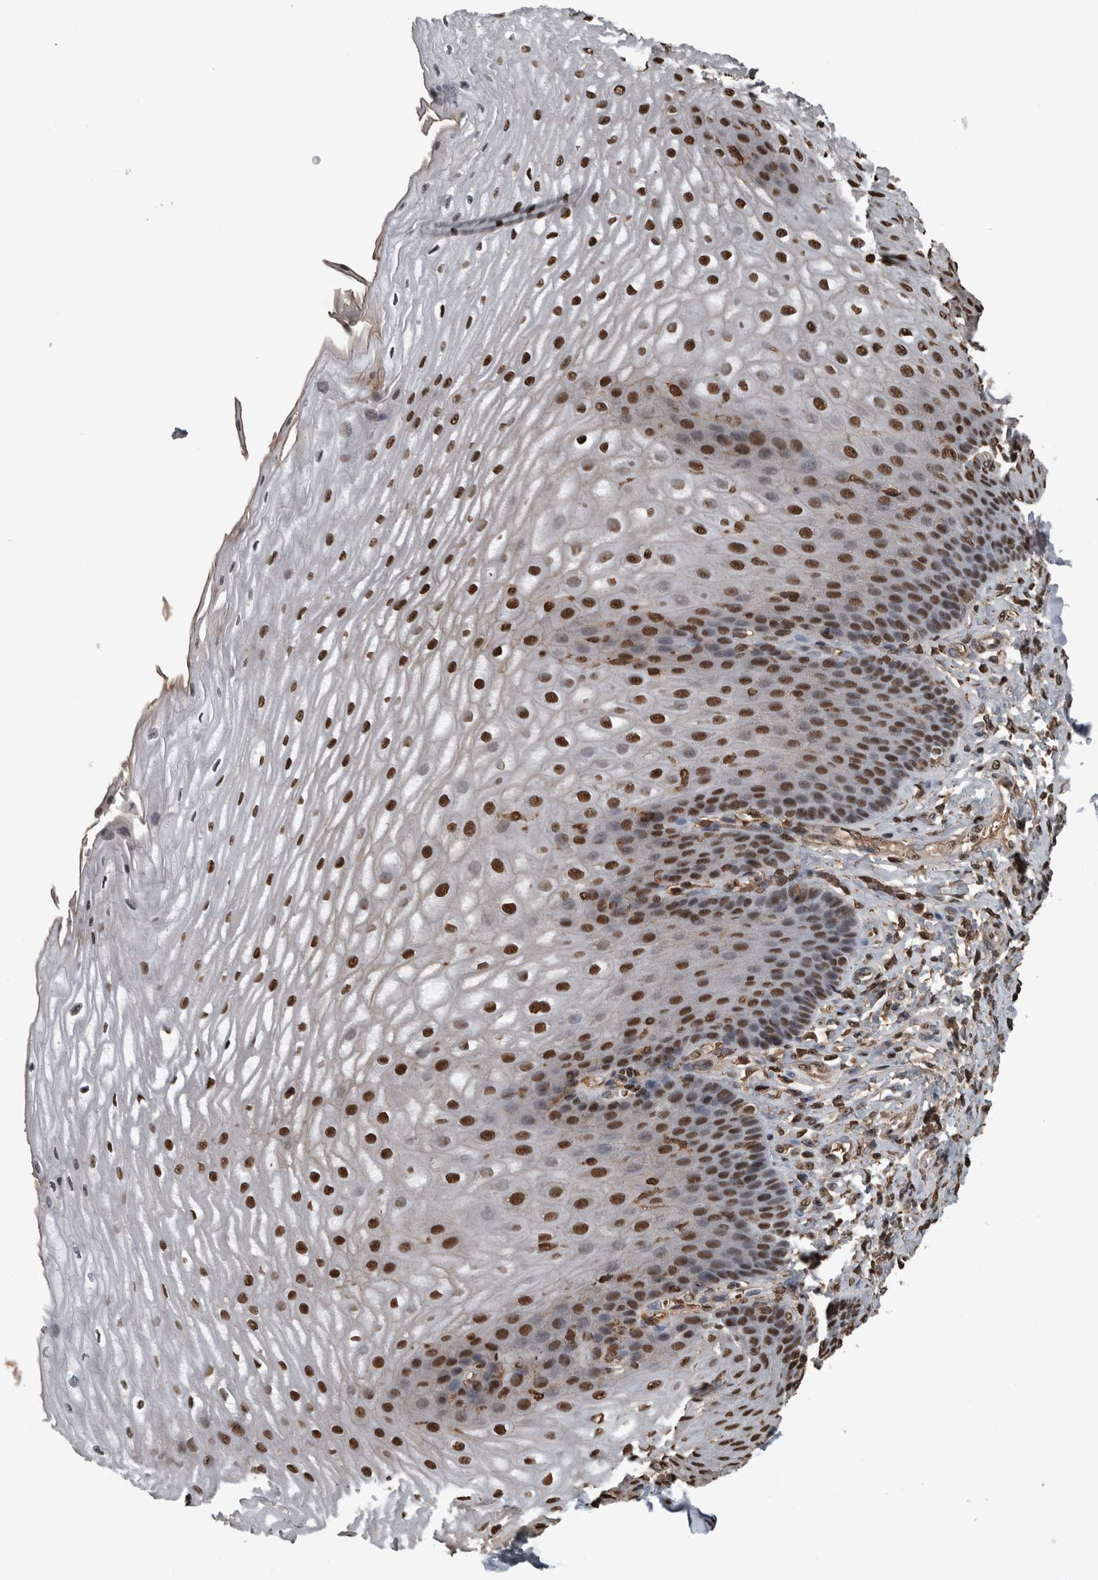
{"staining": {"intensity": "strong", "quantity": ">75%", "location": "nuclear"}, "tissue": "esophagus", "cell_type": "Squamous epithelial cells", "image_type": "normal", "snomed": [{"axis": "morphology", "description": "Normal tissue, NOS"}, {"axis": "topography", "description": "Esophagus"}], "caption": "Strong nuclear protein positivity is identified in approximately >75% of squamous epithelial cells in esophagus. The protein is stained brown, and the nuclei are stained in blue (DAB IHC with brightfield microscopy, high magnification).", "gene": "TGS1", "patient": {"sex": "male", "age": 54}}